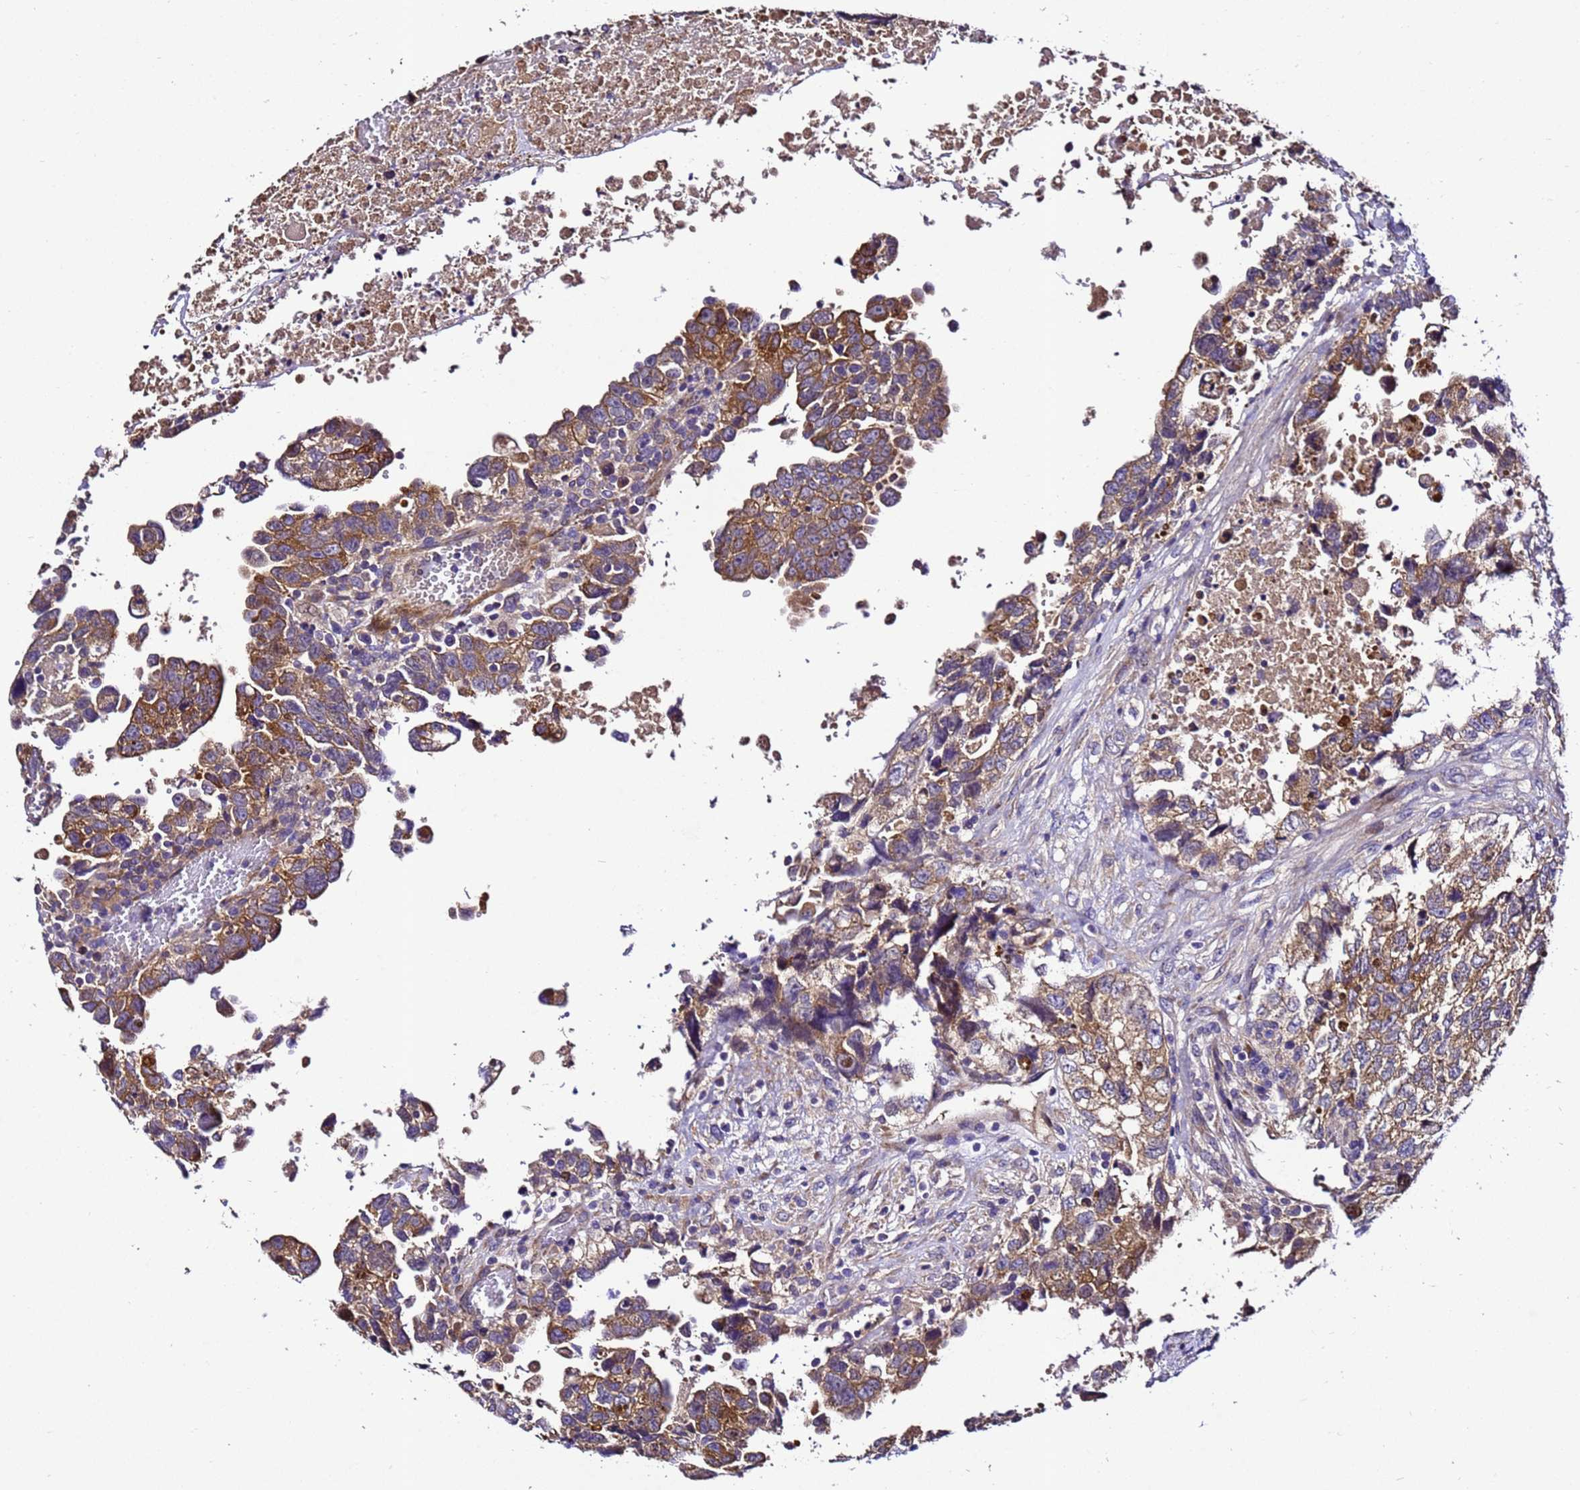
{"staining": {"intensity": "moderate", "quantity": ">75%", "location": "cytoplasmic/membranous"}, "tissue": "testis cancer", "cell_type": "Tumor cells", "image_type": "cancer", "snomed": [{"axis": "morphology", "description": "Carcinoma, Embryonal, NOS"}, {"axis": "topography", "description": "Testis"}], "caption": "Human embryonal carcinoma (testis) stained for a protein (brown) displays moderate cytoplasmic/membranous positive staining in about >75% of tumor cells.", "gene": "ZNF417", "patient": {"sex": "male", "age": 37}}